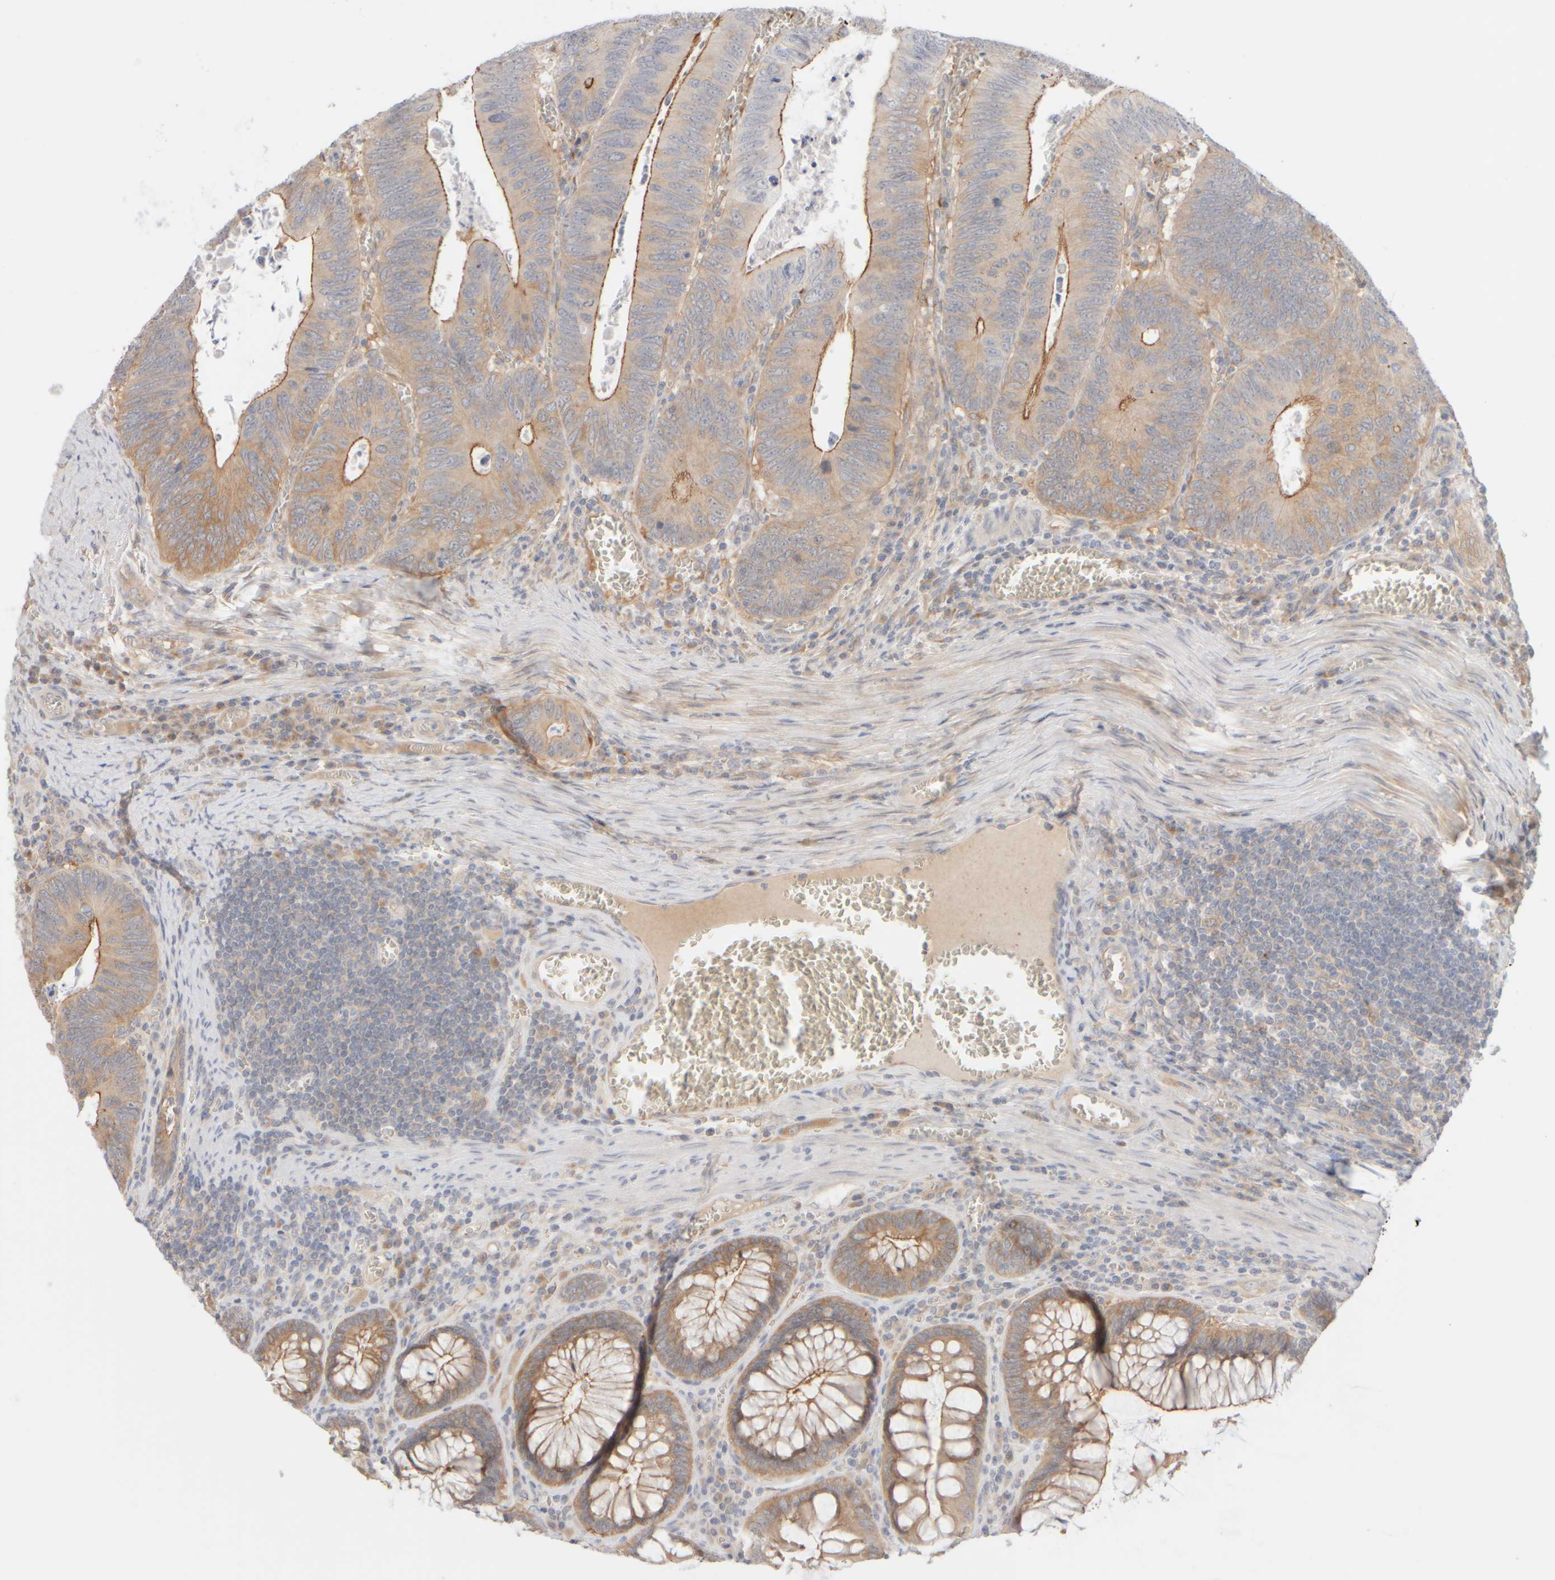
{"staining": {"intensity": "moderate", "quantity": "25%-75%", "location": "cytoplasmic/membranous"}, "tissue": "colorectal cancer", "cell_type": "Tumor cells", "image_type": "cancer", "snomed": [{"axis": "morphology", "description": "Inflammation, NOS"}, {"axis": "morphology", "description": "Adenocarcinoma, NOS"}, {"axis": "topography", "description": "Colon"}], "caption": "This is a histology image of immunohistochemistry staining of adenocarcinoma (colorectal), which shows moderate staining in the cytoplasmic/membranous of tumor cells.", "gene": "GOPC", "patient": {"sex": "male", "age": 72}}